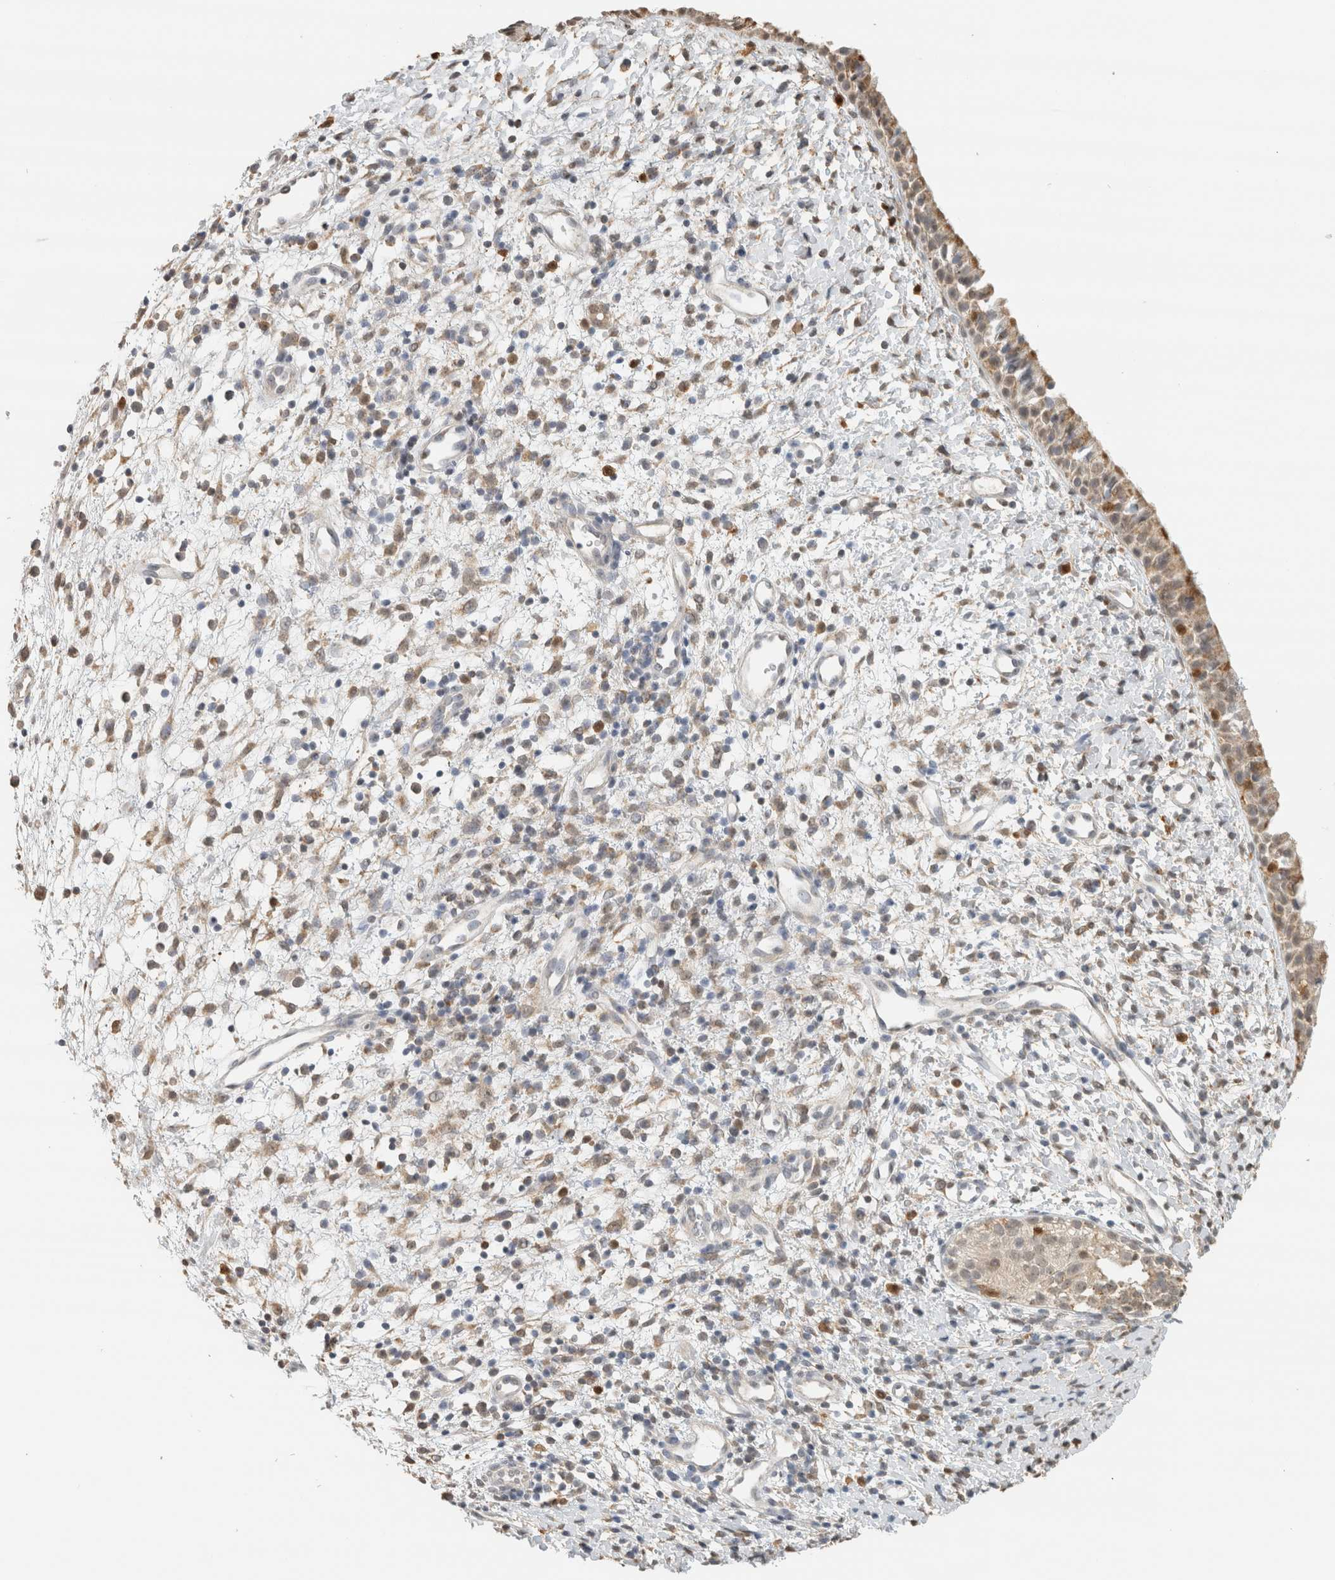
{"staining": {"intensity": "moderate", "quantity": "<25%", "location": "cytoplasmic/membranous"}, "tissue": "nasopharynx", "cell_type": "Respiratory epithelial cells", "image_type": "normal", "snomed": [{"axis": "morphology", "description": "Normal tissue, NOS"}, {"axis": "topography", "description": "Nasopharynx"}], "caption": "This is an image of immunohistochemistry (IHC) staining of unremarkable nasopharynx, which shows moderate expression in the cytoplasmic/membranous of respiratory epithelial cells.", "gene": "CAPG", "patient": {"sex": "male", "age": 22}}